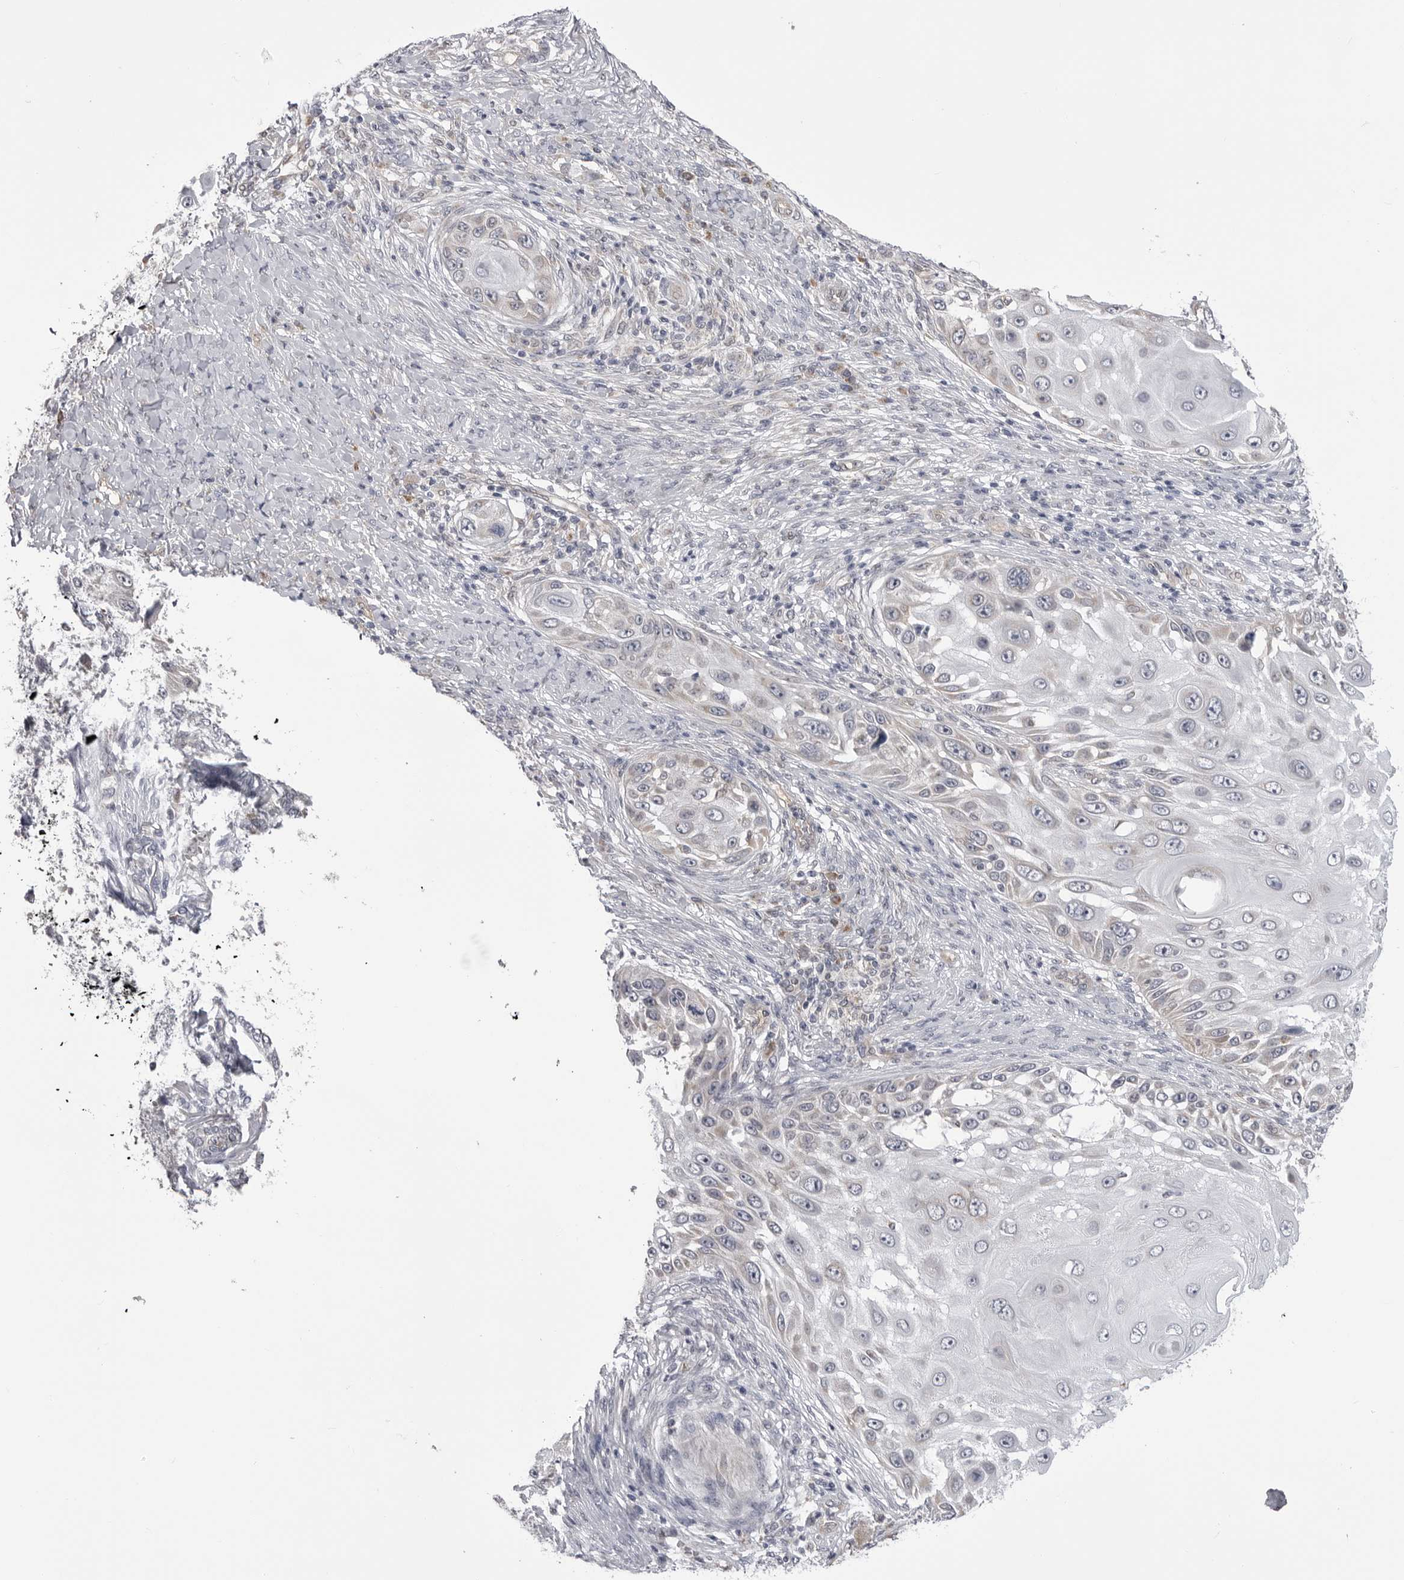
{"staining": {"intensity": "weak", "quantity": "<25%", "location": "cytoplasmic/membranous"}, "tissue": "skin cancer", "cell_type": "Tumor cells", "image_type": "cancer", "snomed": [{"axis": "morphology", "description": "Squamous cell carcinoma, NOS"}, {"axis": "topography", "description": "Skin"}], "caption": "Tumor cells are negative for brown protein staining in skin cancer (squamous cell carcinoma).", "gene": "FH", "patient": {"sex": "female", "age": 44}}